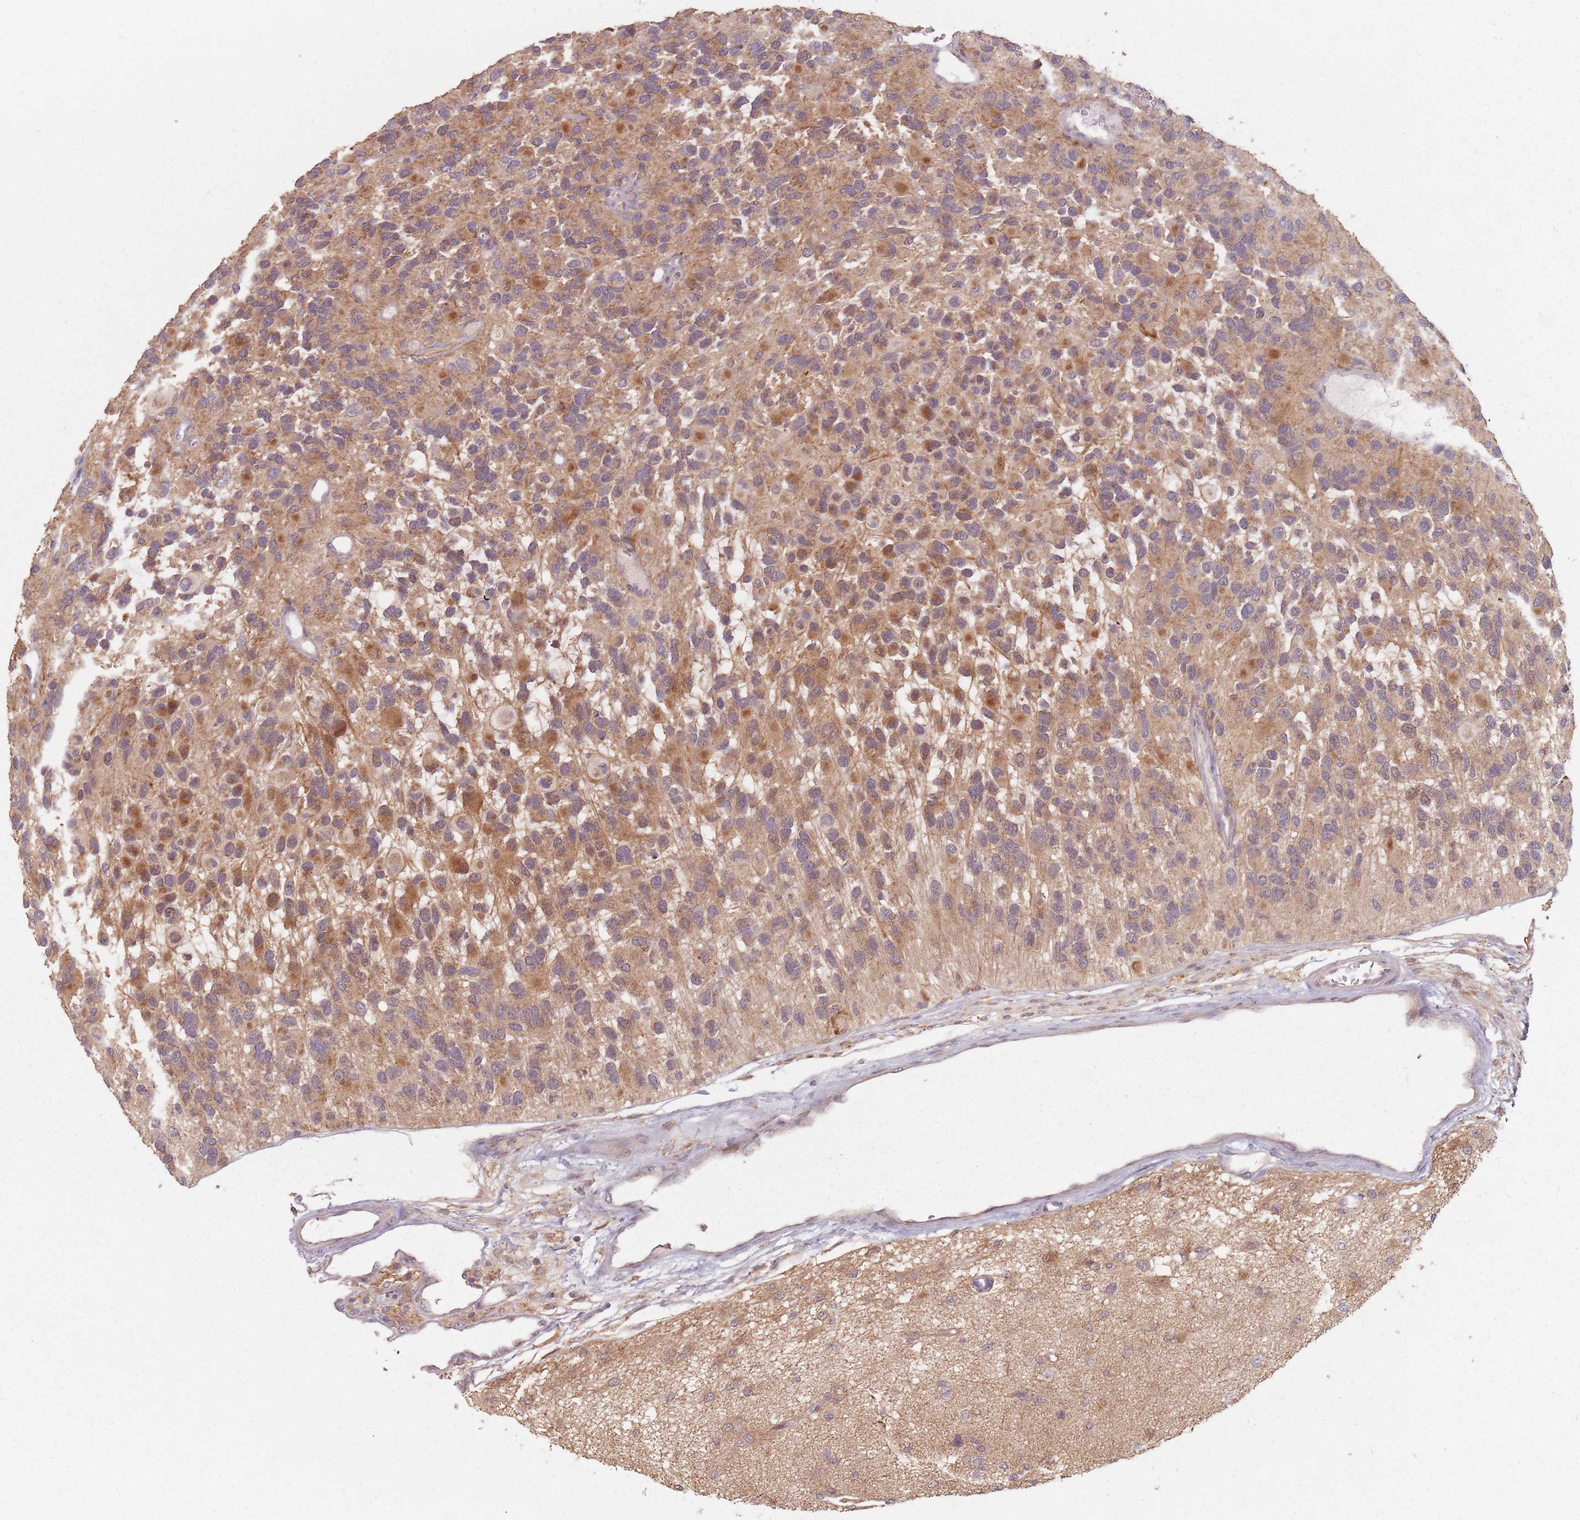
{"staining": {"intensity": "moderate", "quantity": ">75%", "location": "cytoplasmic/membranous"}, "tissue": "glioma", "cell_type": "Tumor cells", "image_type": "cancer", "snomed": [{"axis": "morphology", "description": "Glioma, malignant, High grade"}, {"axis": "topography", "description": "Brain"}], "caption": "Malignant high-grade glioma was stained to show a protein in brown. There is medium levels of moderate cytoplasmic/membranous expression in about >75% of tumor cells.", "gene": "VPS52", "patient": {"sex": "male", "age": 77}}